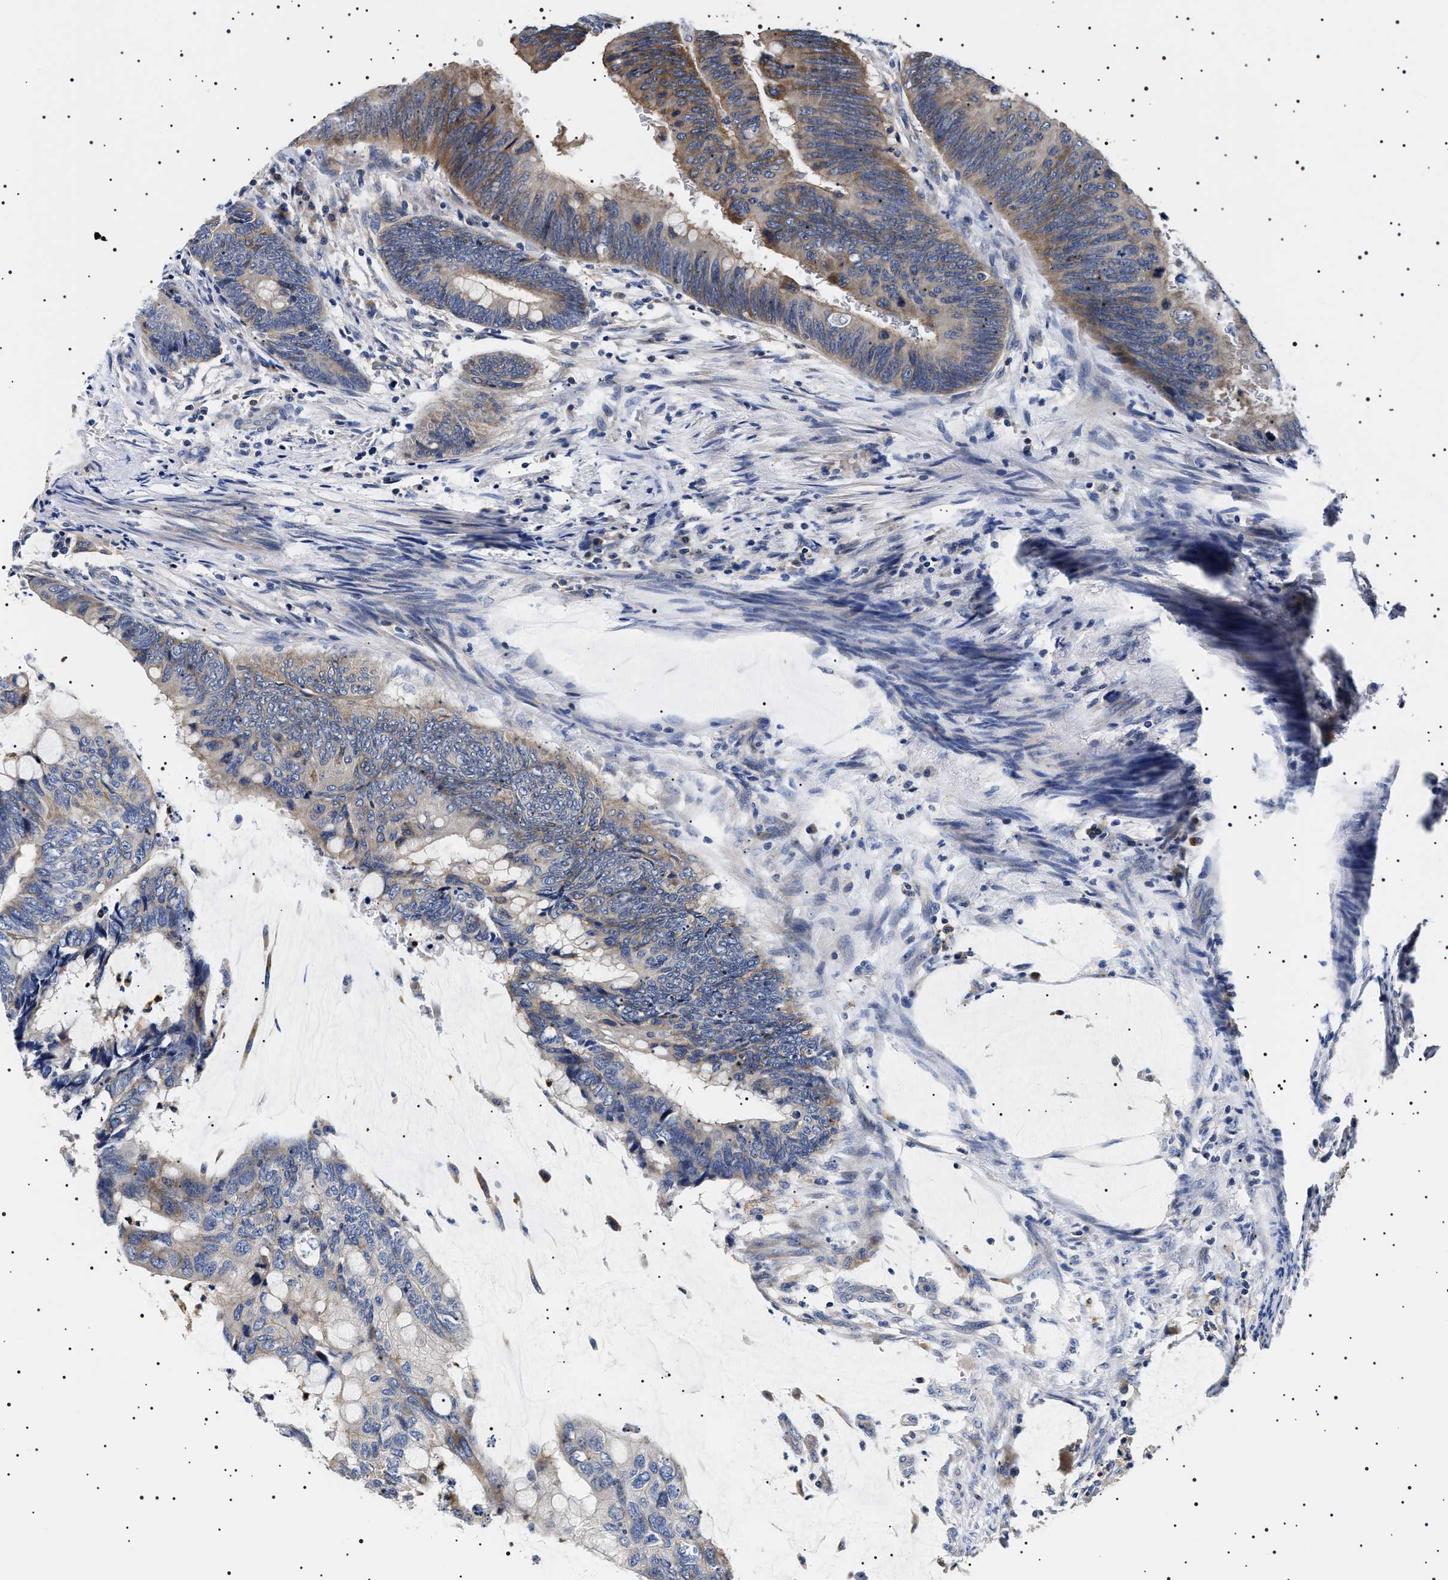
{"staining": {"intensity": "moderate", "quantity": "25%-75%", "location": "cytoplasmic/membranous"}, "tissue": "colorectal cancer", "cell_type": "Tumor cells", "image_type": "cancer", "snomed": [{"axis": "morphology", "description": "Normal tissue, NOS"}, {"axis": "morphology", "description": "Adenocarcinoma, NOS"}, {"axis": "topography", "description": "Rectum"}, {"axis": "topography", "description": "Peripheral nerve tissue"}], "caption": "Colorectal cancer (adenocarcinoma) stained for a protein demonstrates moderate cytoplasmic/membranous positivity in tumor cells.", "gene": "SLC4A7", "patient": {"sex": "male", "age": 92}}